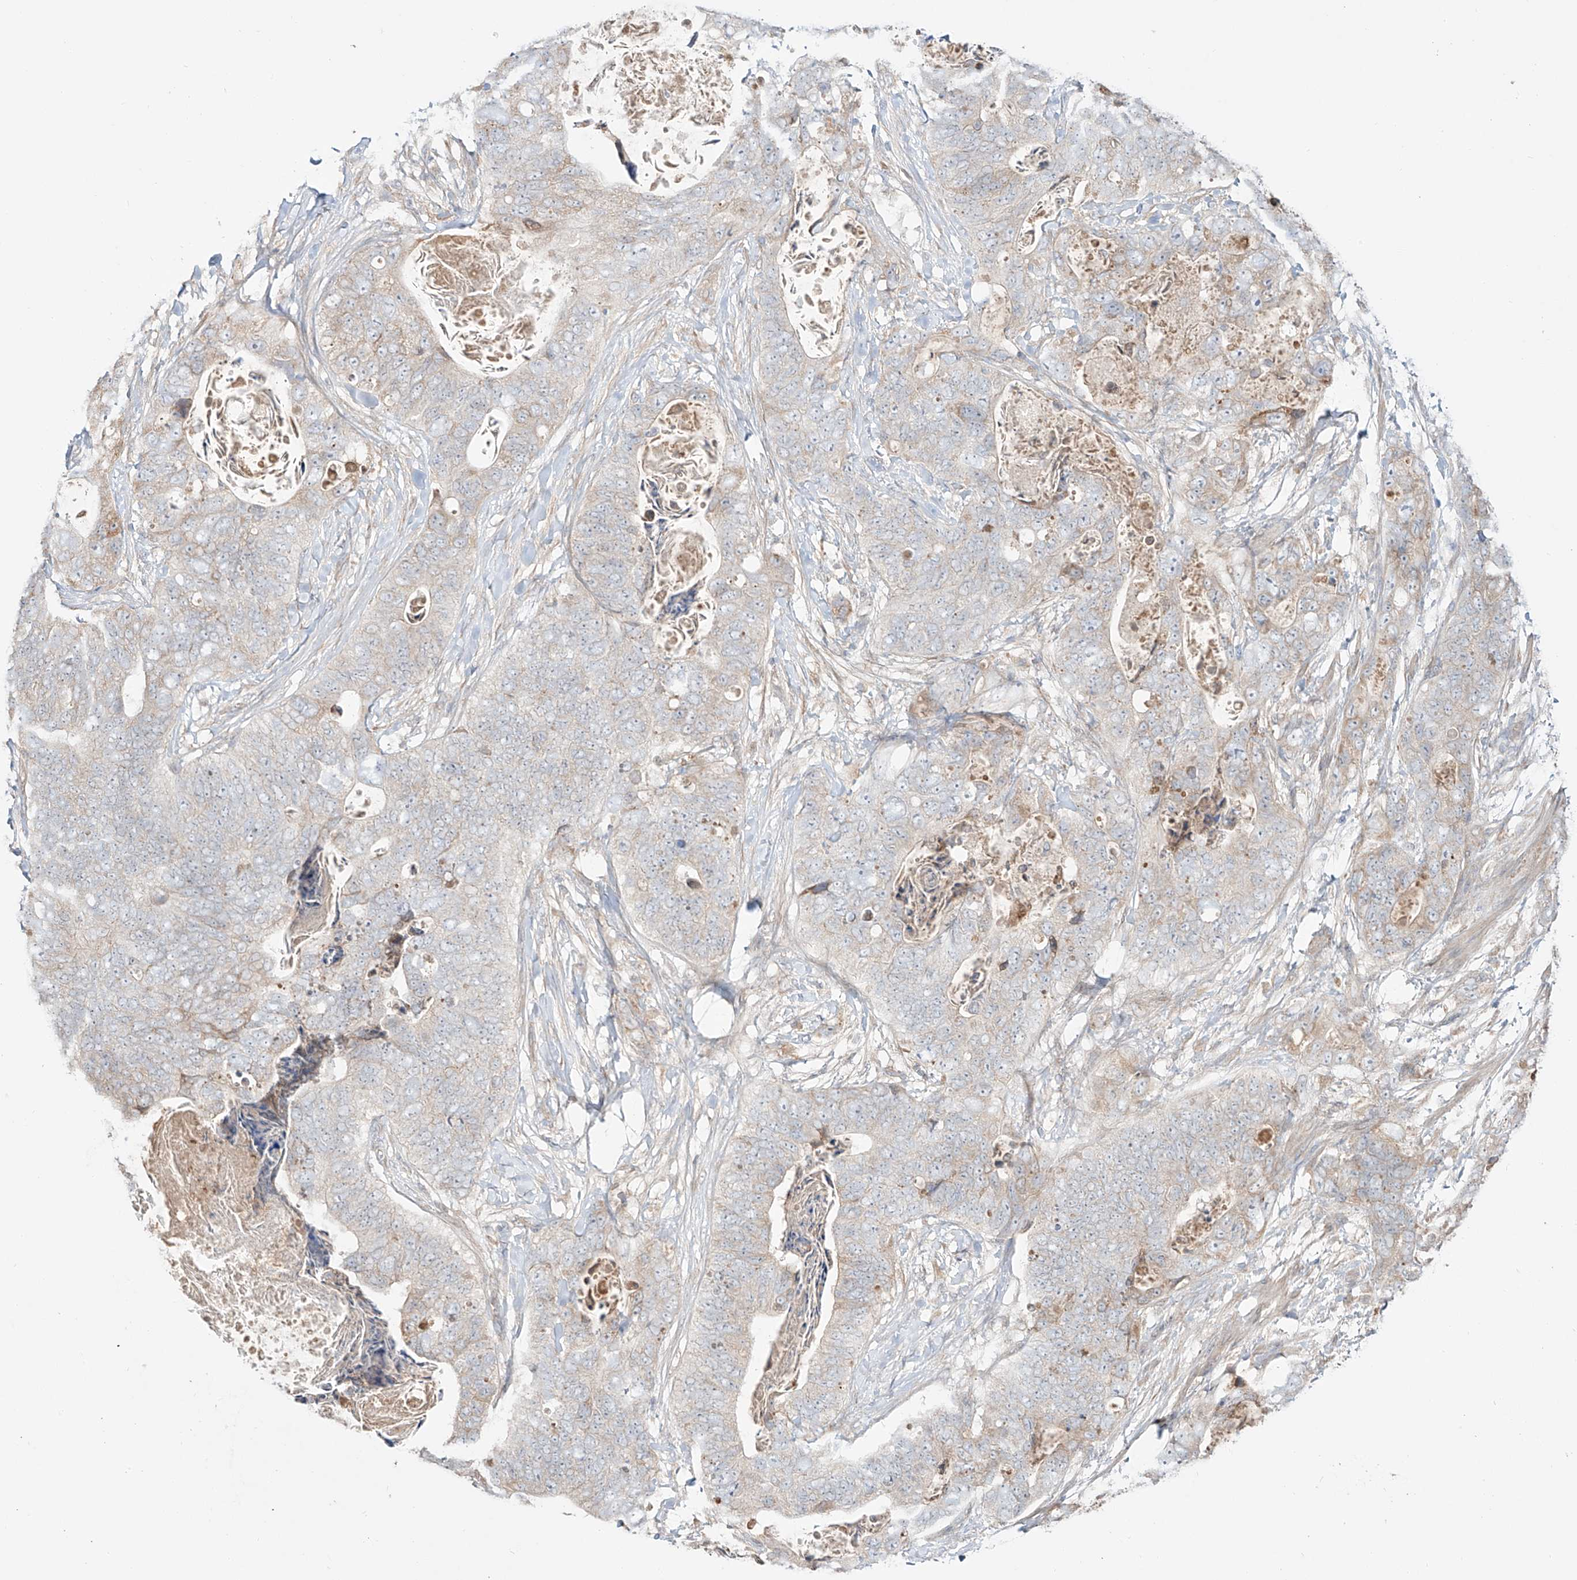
{"staining": {"intensity": "moderate", "quantity": "25%-75%", "location": "cytoplasmic/membranous"}, "tissue": "stomach cancer", "cell_type": "Tumor cells", "image_type": "cancer", "snomed": [{"axis": "morphology", "description": "Adenocarcinoma, NOS"}, {"axis": "topography", "description": "Stomach"}], "caption": "High-magnification brightfield microscopy of stomach cancer (adenocarcinoma) stained with DAB (brown) and counterstained with hematoxylin (blue). tumor cells exhibit moderate cytoplasmic/membranous staining is seen in approximately25%-75% of cells.", "gene": "ERO1A", "patient": {"sex": "female", "age": 89}}